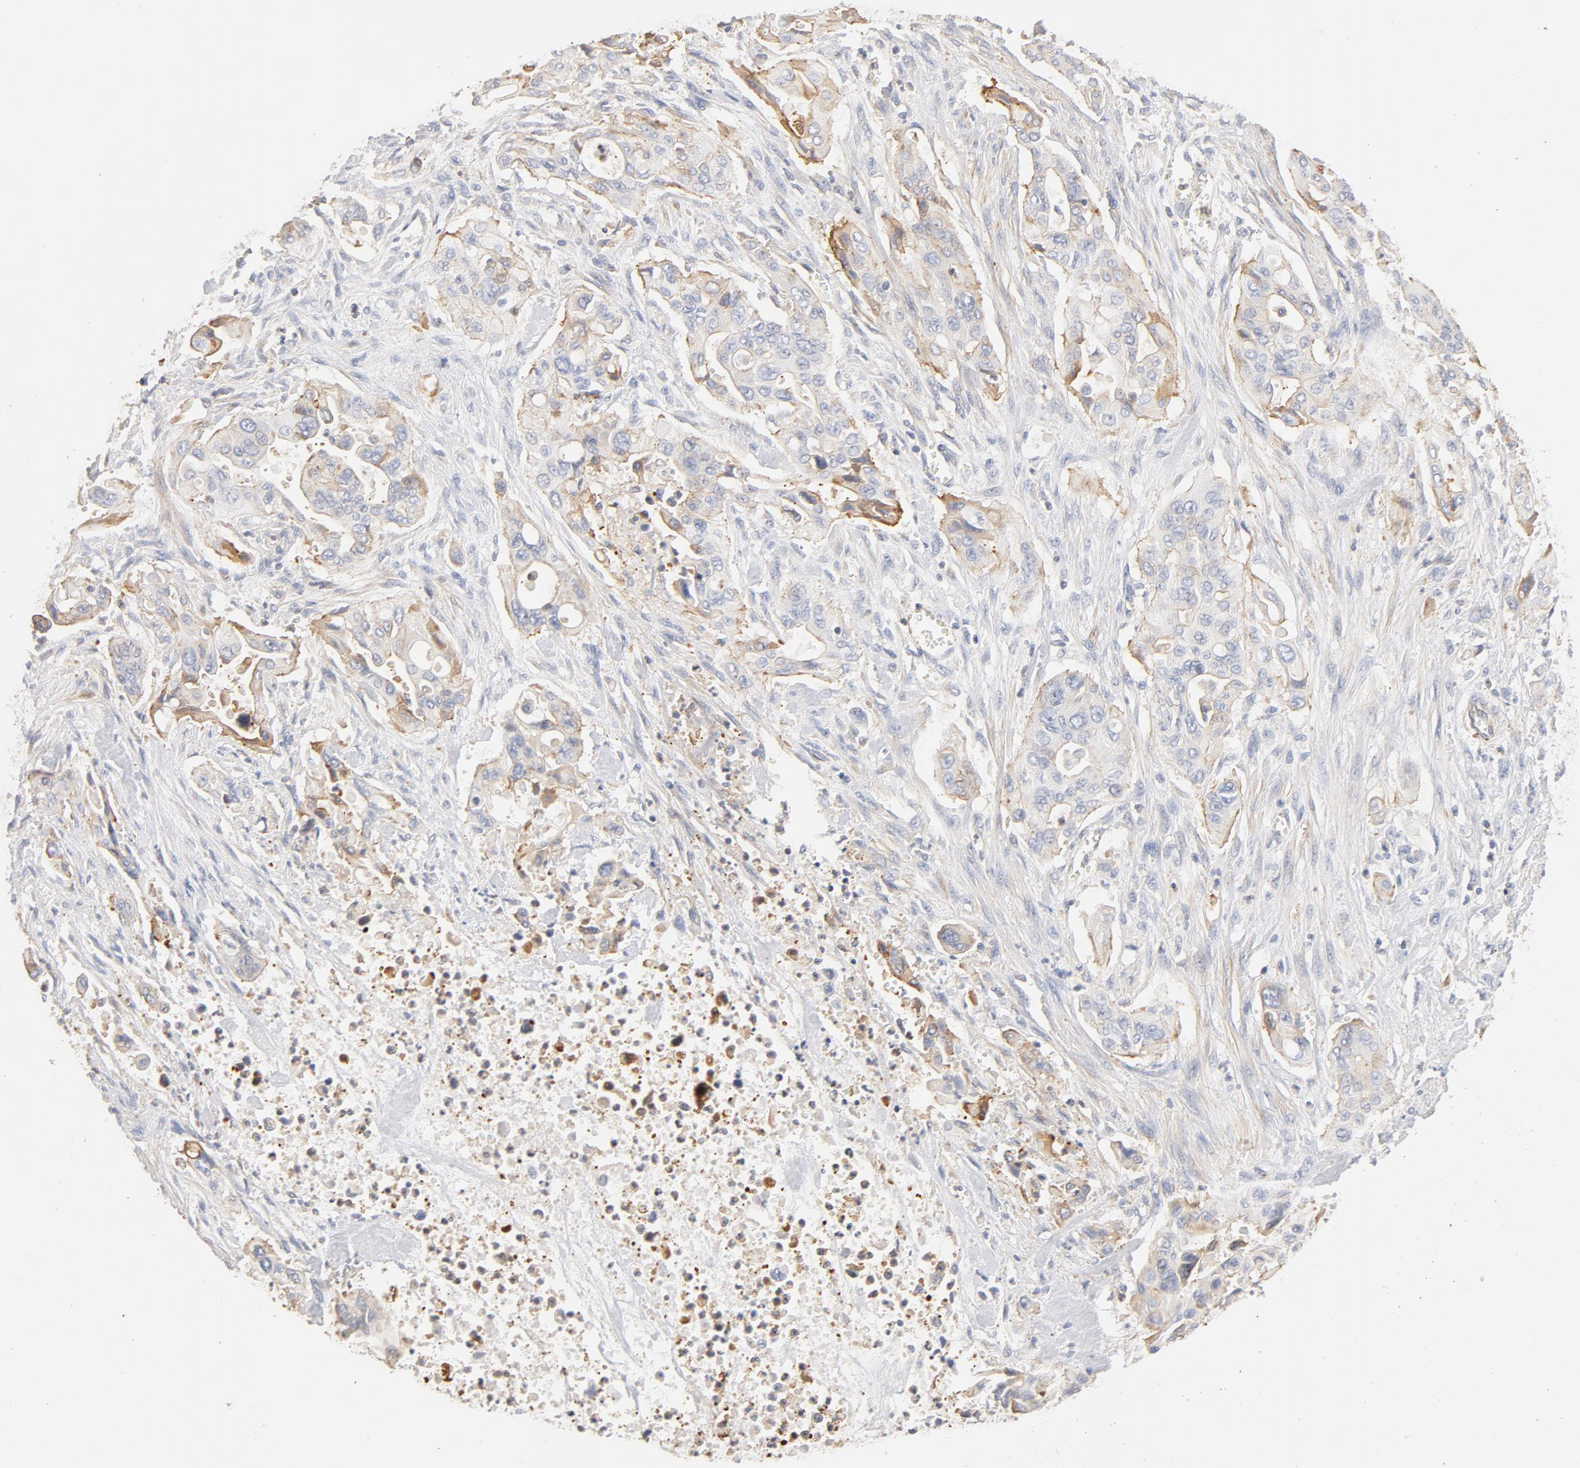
{"staining": {"intensity": "moderate", "quantity": ">75%", "location": "cytoplasmic/membranous"}, "tissue": "pancreatic cancer", "cell_type": "Tumor cells", "image_type": "cancer", "snomed": [{"axis": "morphology", "description": "Adenocarcinoma, NOS"}, {"axis": "topography", "description": "Pancreas"}], "caption": "Human adenocarcinoma (pancreatic) stained for a protein (brown) reveals moderate cytoplasmic/membranous positive staining in about >75% of tumor cells.", "gene": "STRN3", "patient": {"sex": "male", "age": 77}}